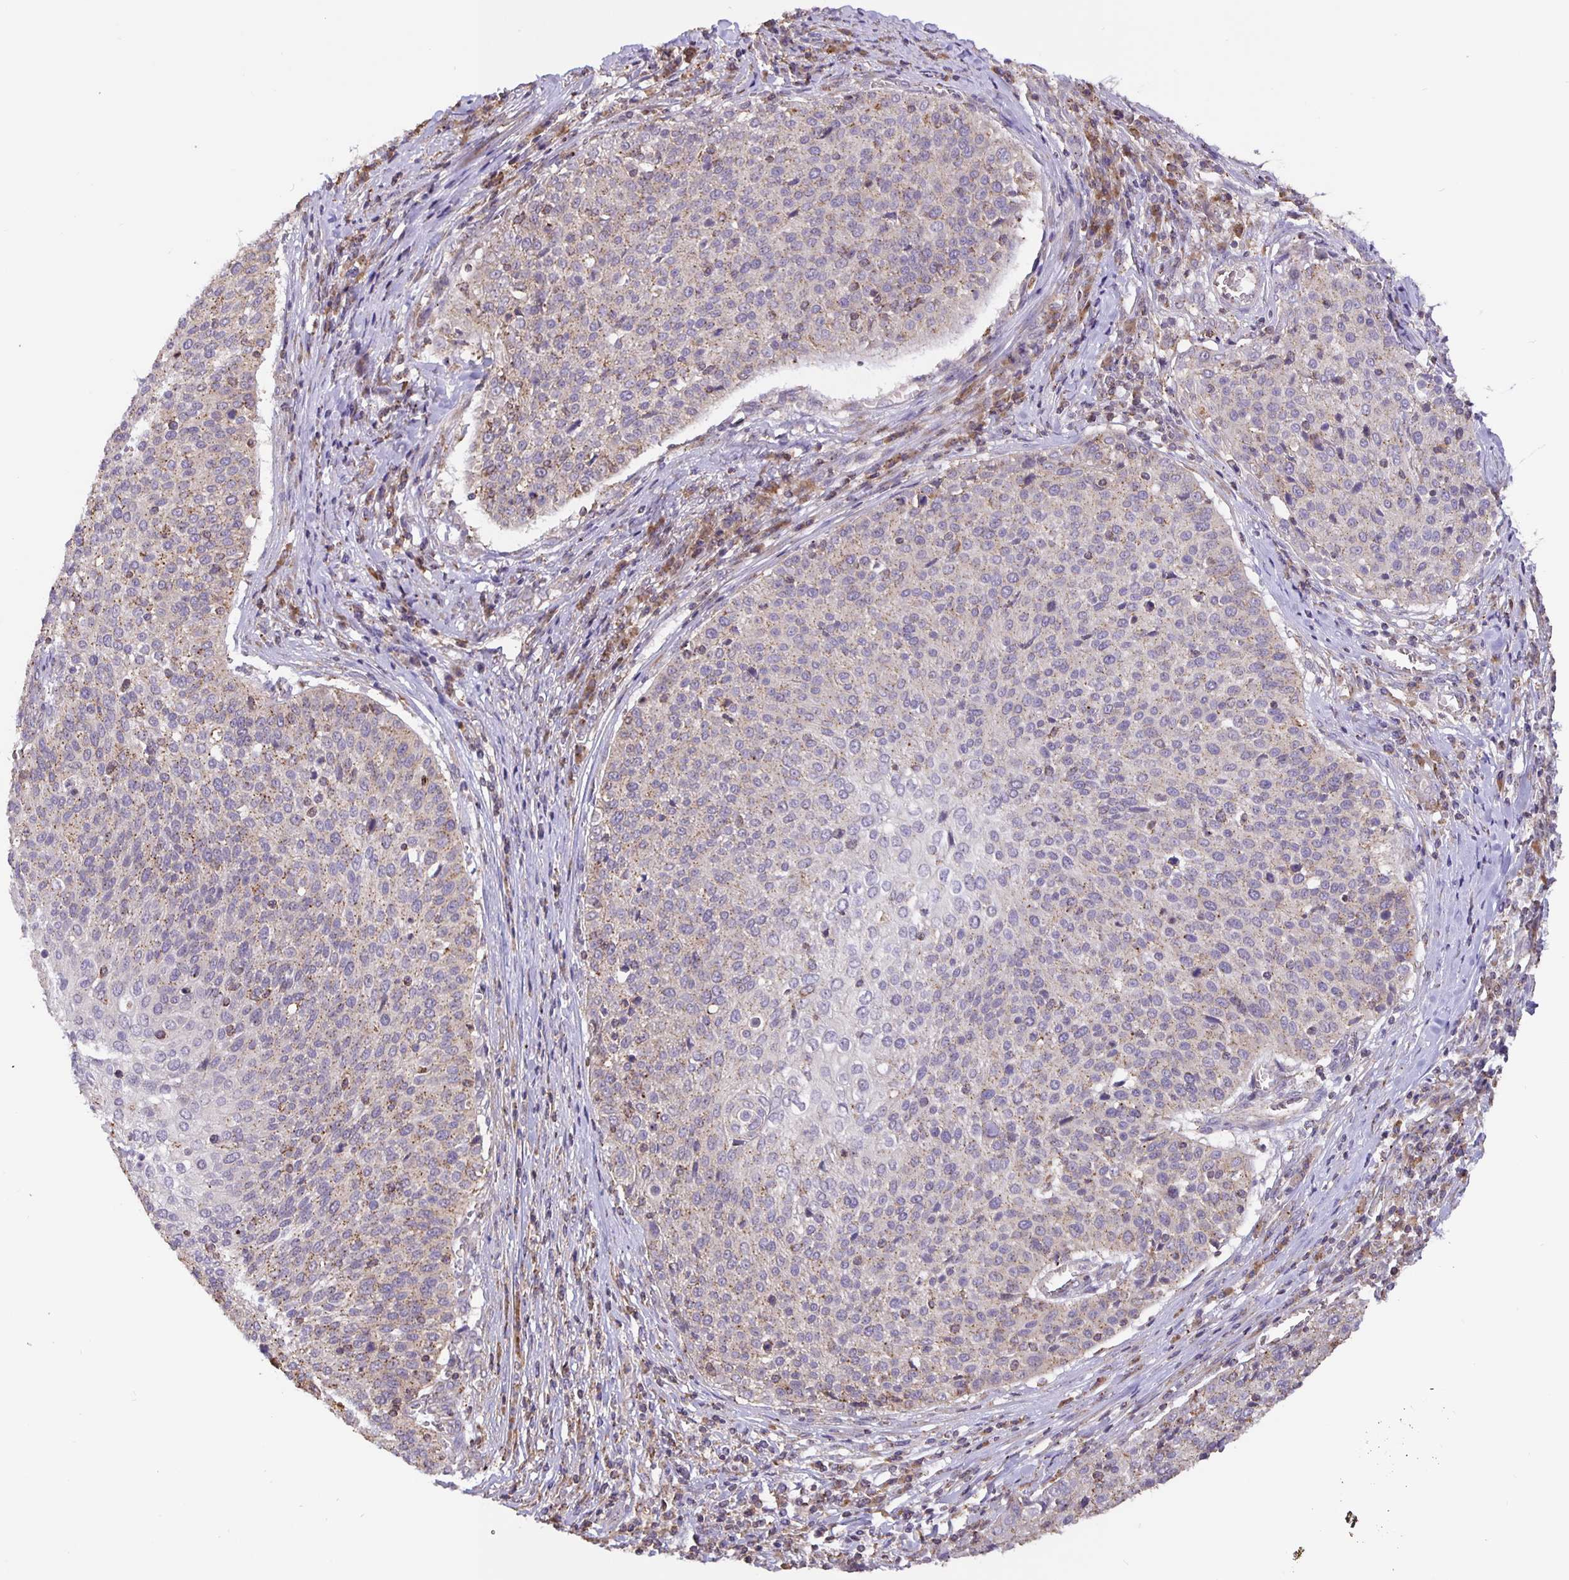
{"staining": {"intensity": "moderate", "quantity": "25%-75%", "location": "cytoplasmic/membranous"}, "tissue": "cervical cancer", "cell_type": "Tumor cells", "image_type": "cancer", "snomed": [{"axis": "morphology", "description": "Squamous cell carcinoma, NOS"}, {"axis": "topography", "description": "Cervix"}], "caption": "This image exhibits squamous cell carcinoma (cervical) stained with immunohistochemistry to label a protein in brown. The cytoplasmic/membranous of tumor cells show moderate positivity for the protein. Nuclei are counter-stained blue.", "gene": "TMEM71", "patient": {"sex": "female", "age": 31}}